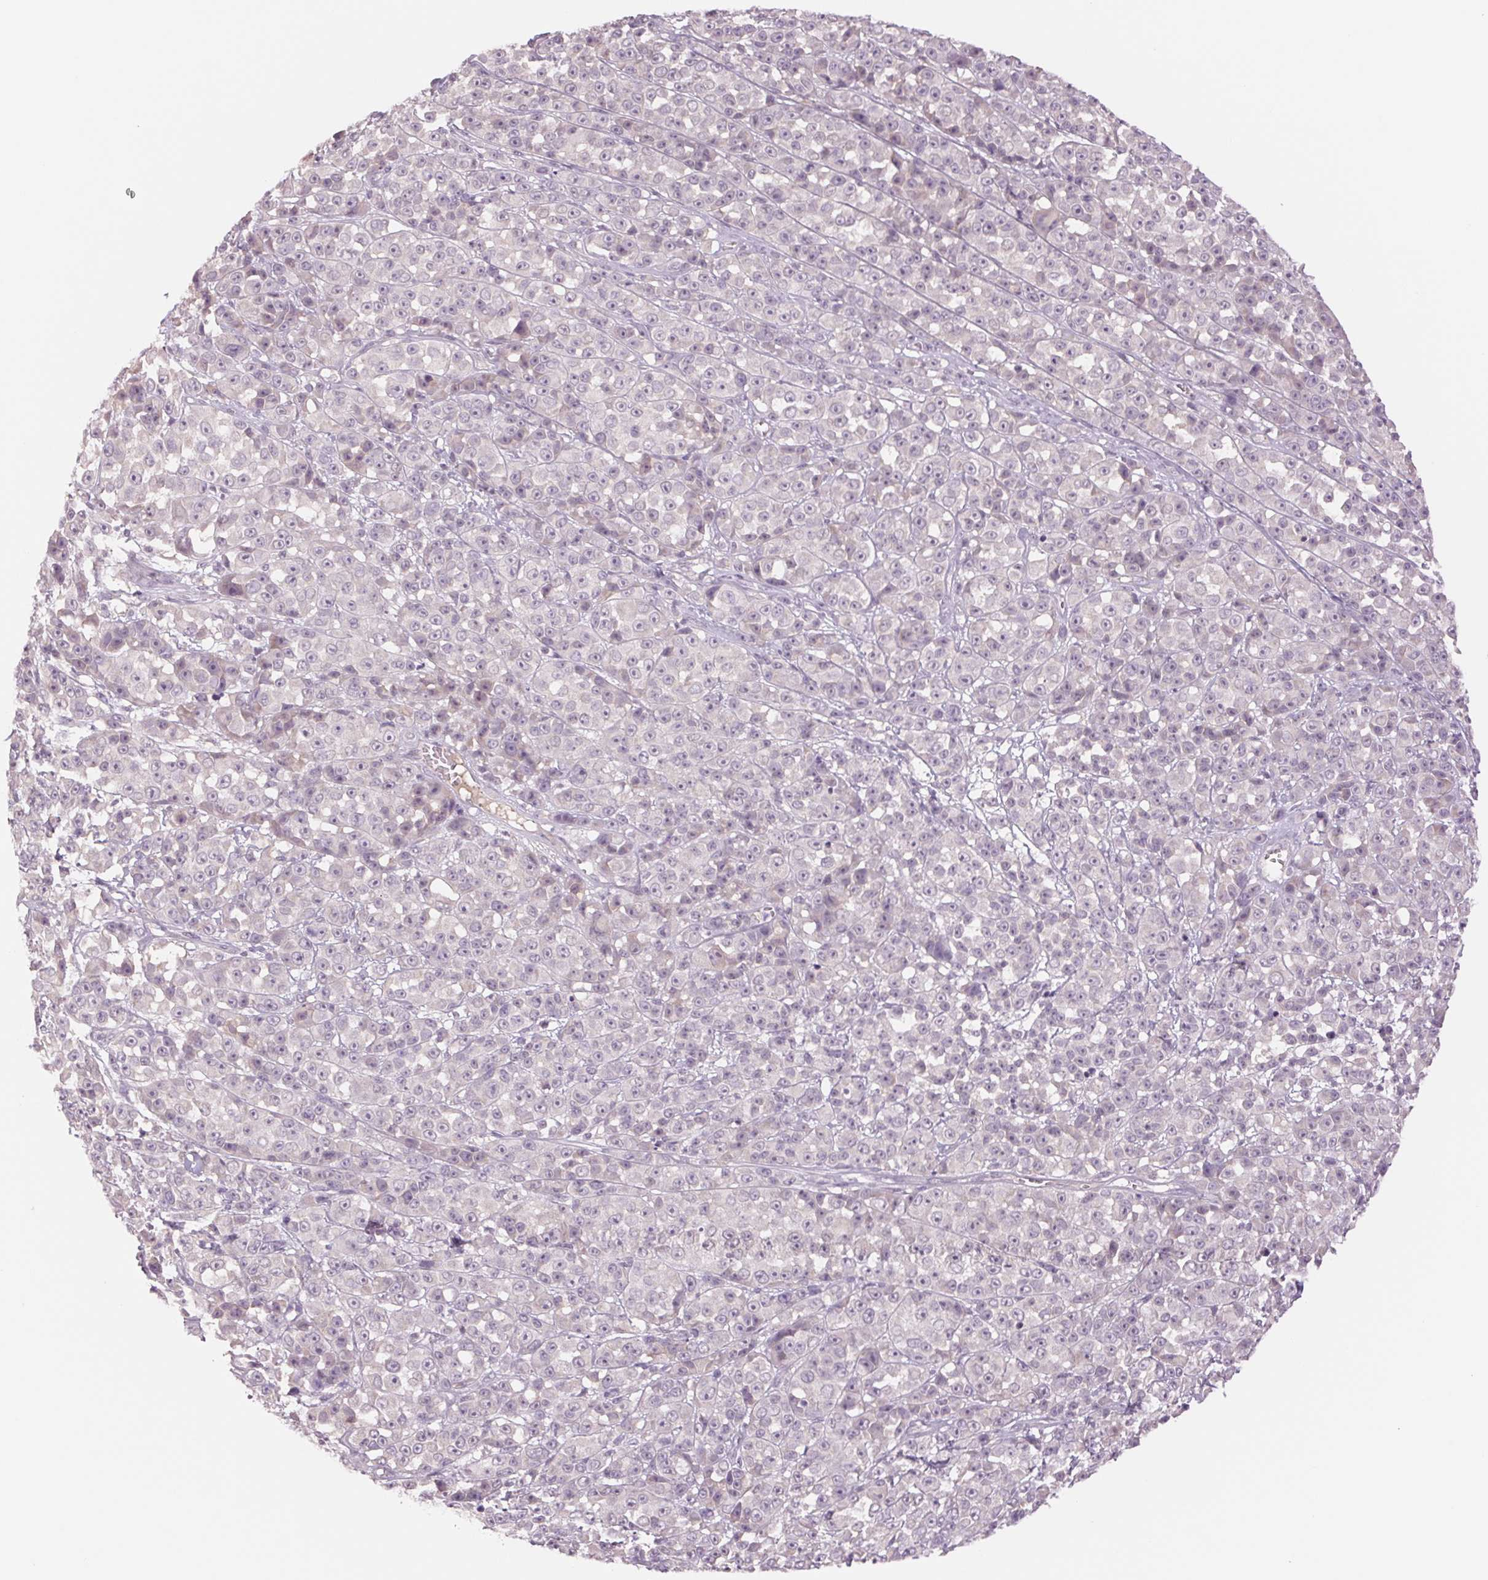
{"staining": {"intensity": "negative", "quantity": "none", "location": "none"}, "tissue": "melanoma", "cell_type": "Tumor cells", "image_type": "cancer", "snomed": [{"axis": "morphology", "description": "Malignant melanoma, NOS"}, {"axis": "topography", "description": "Skin"}, {"axis": "topography", "description": "Skin of back"}], "caption": "Immunohistochemical staining of human malignant melanoma shows no significant staining in tumor cells.", "gene": "PPIA", "patient": {"sex": "male", "age": 91}}